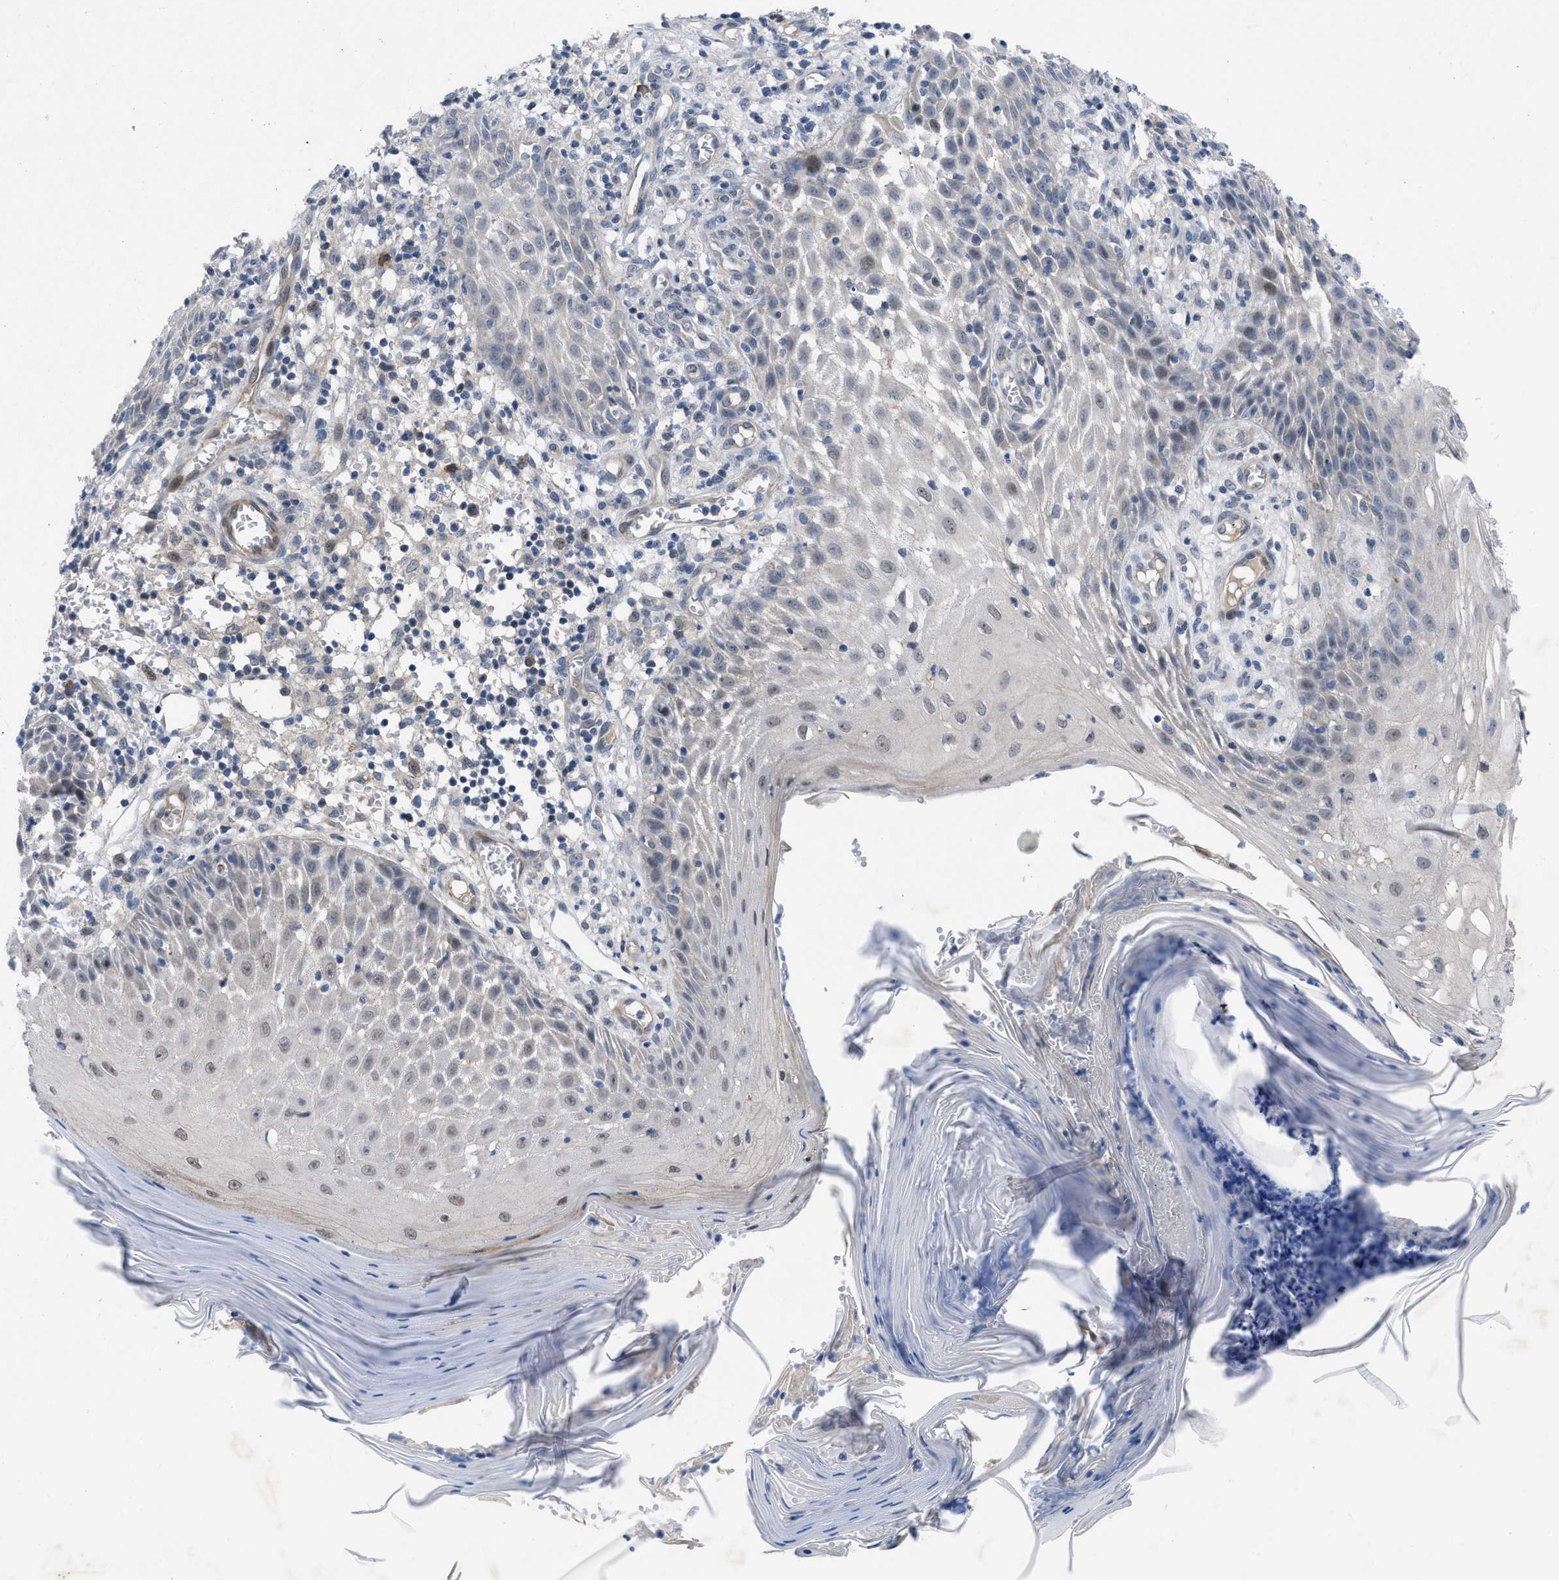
{"staining": {"intensity": "negative", "quantity": "none", "location": "none"}, "tissue": "skin cancer", "cell_type": "Tumor cells", "image_type": "cancer", "snomed": [{"axis": "morphology", "description": "Squamous cell carcinoma, NOS"}, {"axis": "topography", "description": "Skin"}], "caption": "Tumor cells show no significant expression in skin cancer (squamous cell carcinoma).", "gene": "IL17RE", "patient": {"sex": "female", "age": 73}}